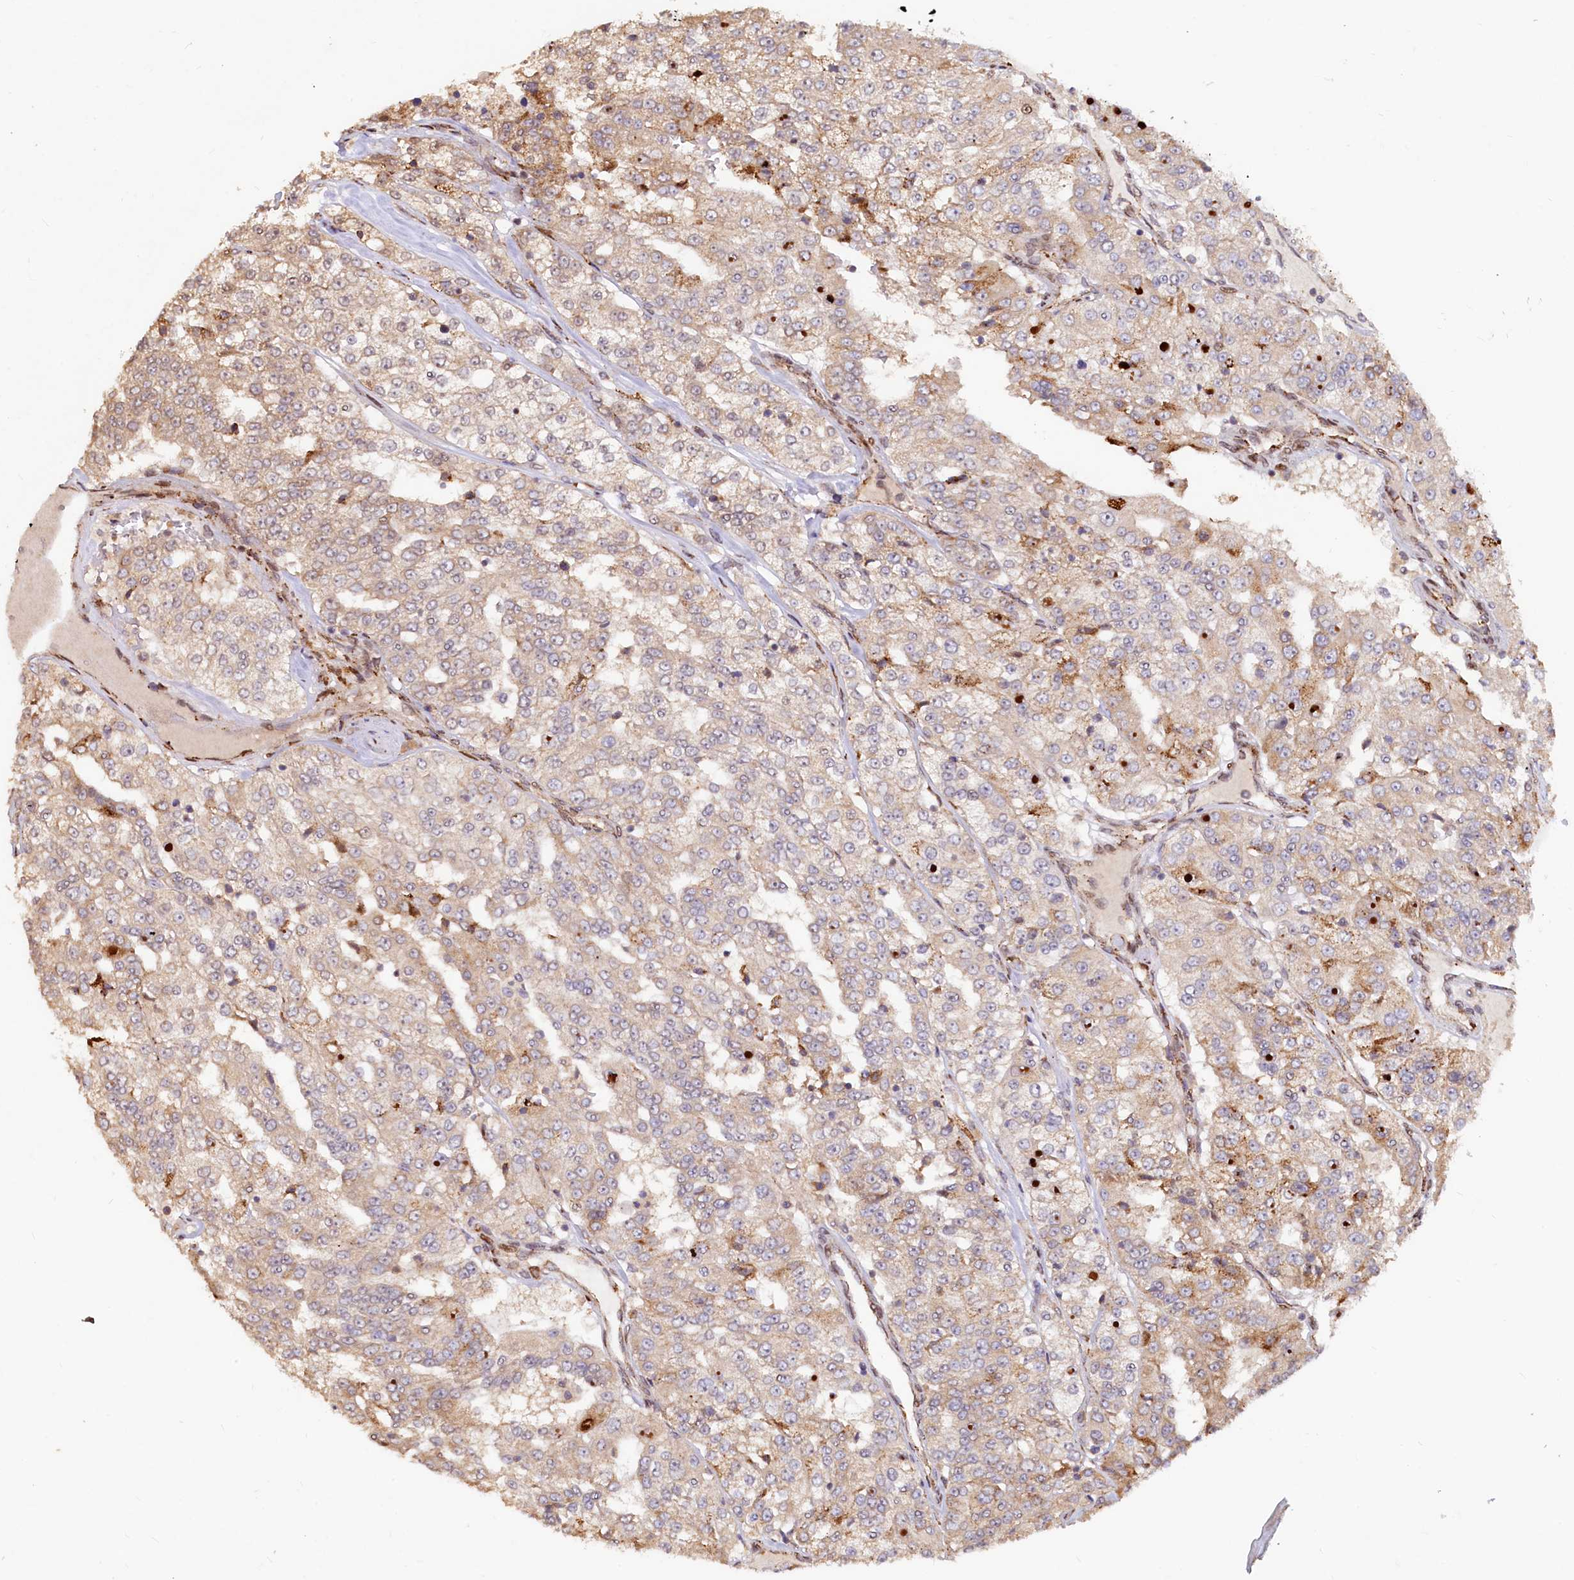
{"staining": {"intensity": "weak", "quantity": "25%-75%", "location": "cytoplasmic/membranous"}, "tissue": "renal cancer", "cell_type": "Tumor cells", "image_type": "cancer", "snomed": [{"axis": "morphology", "description": "Adenocarcinoma, NOS"}, {"axis": "topography", "description": "Kidney"}], "caption": "IHC of human renal cancer (adenocarcinoma) reveals low levels of weak cytoplasmic/membranous positivity in approximately 25%-75% of tumor cells.", "gene": "C5orf15", "patient": {"sex": "female", "age": 63}}